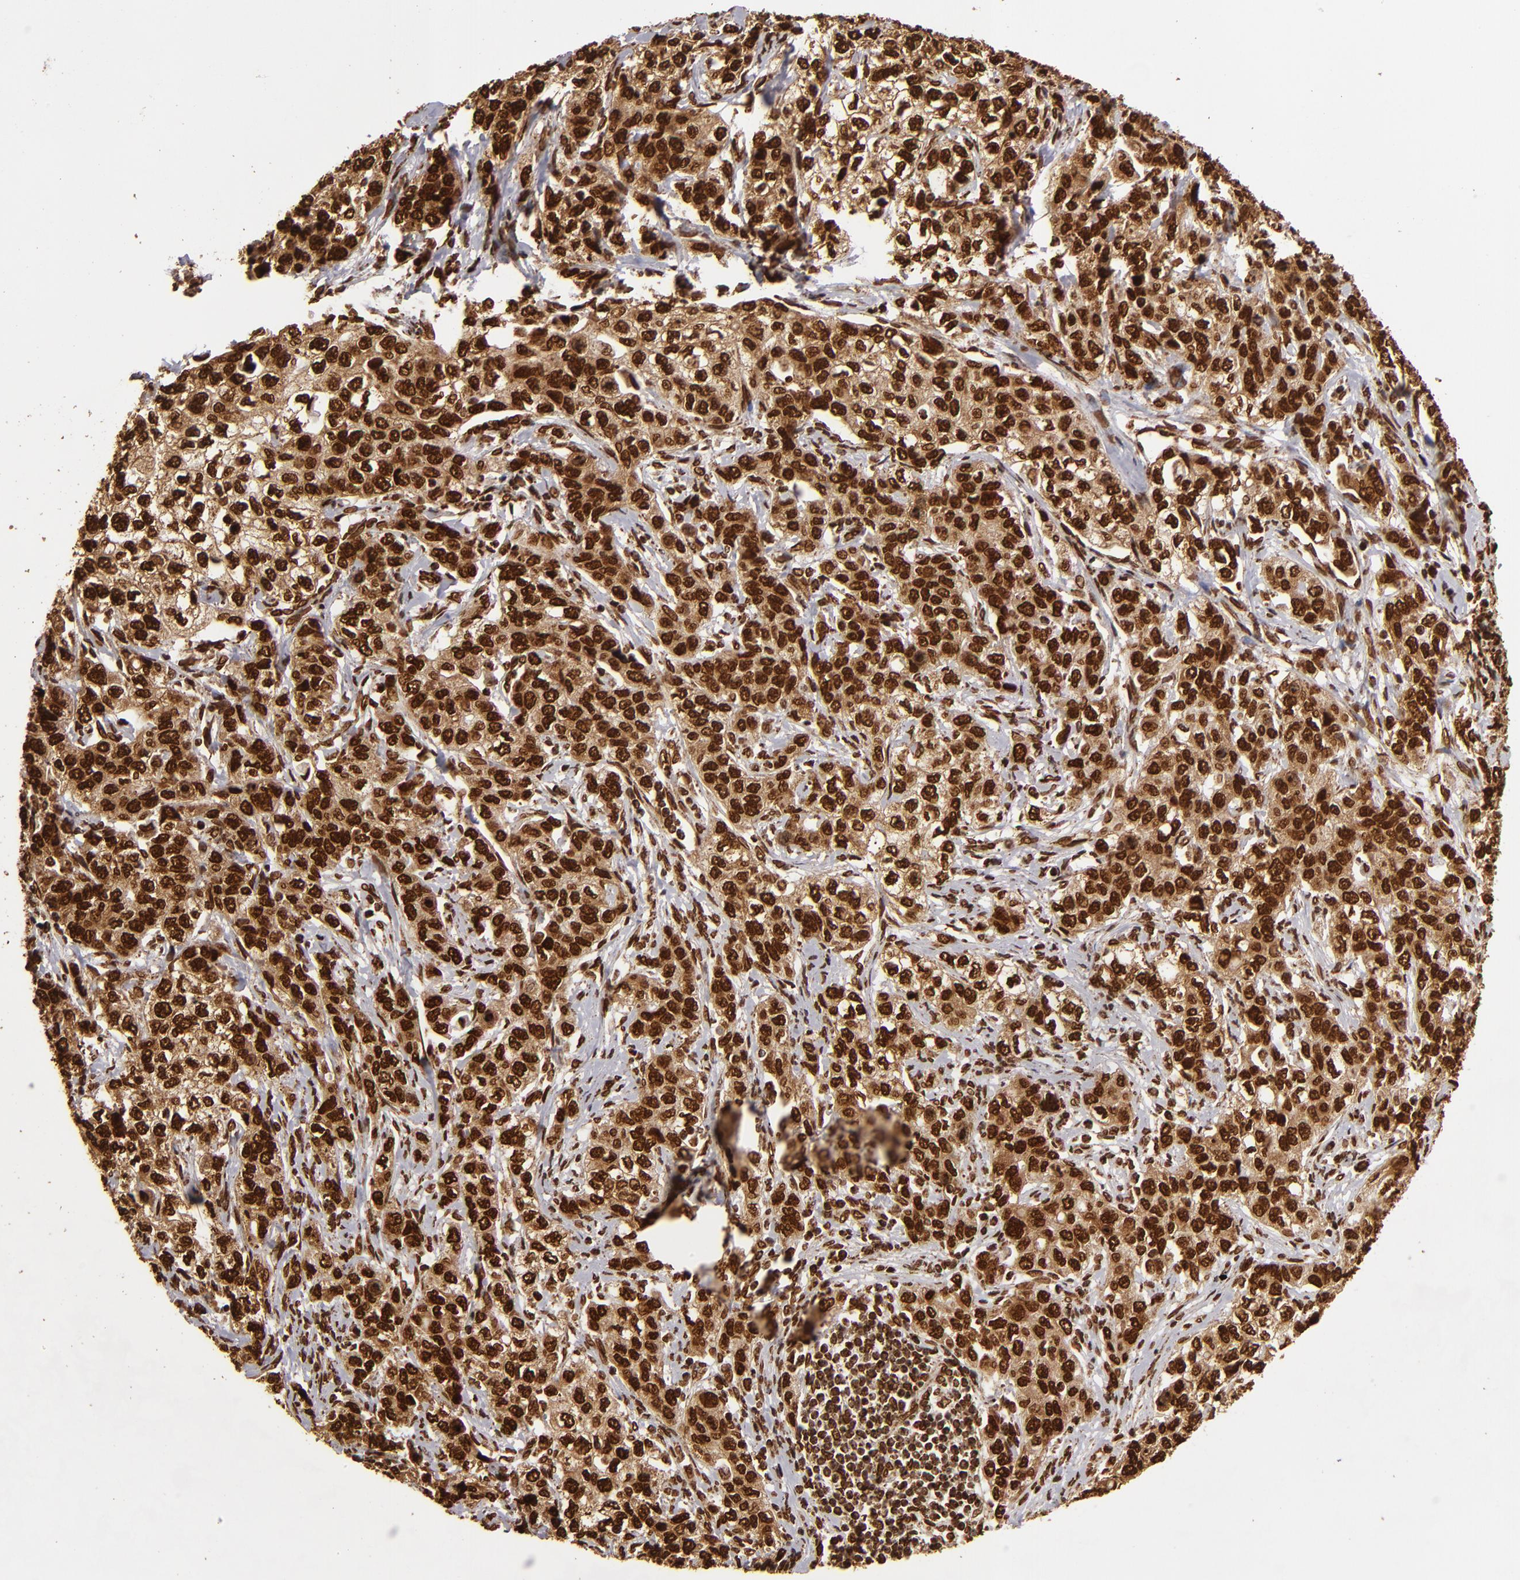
{"staining": {"intensity": "strong", "quantity": ">75%", "location": "cytoplasmic/membranous,nuclear"}, "tissue": "stomach cancer", "cell_type": "Tumor cells", "image_type": "cancer", "snomed": [{"axis": "morphology", "description": "Adenocarcinoma, NOS"}, {"axis": "topography", "description": "Stomach"}], "caption": "Human adenocarcinoma (stomach) stained for a protein (brown) exhibits strong cytoplasmic/membranous and nuclear positive positivity in about >75% of tumor cells.", "gene": "CUL3", "patient": {"sex": "male", "age": 48}}